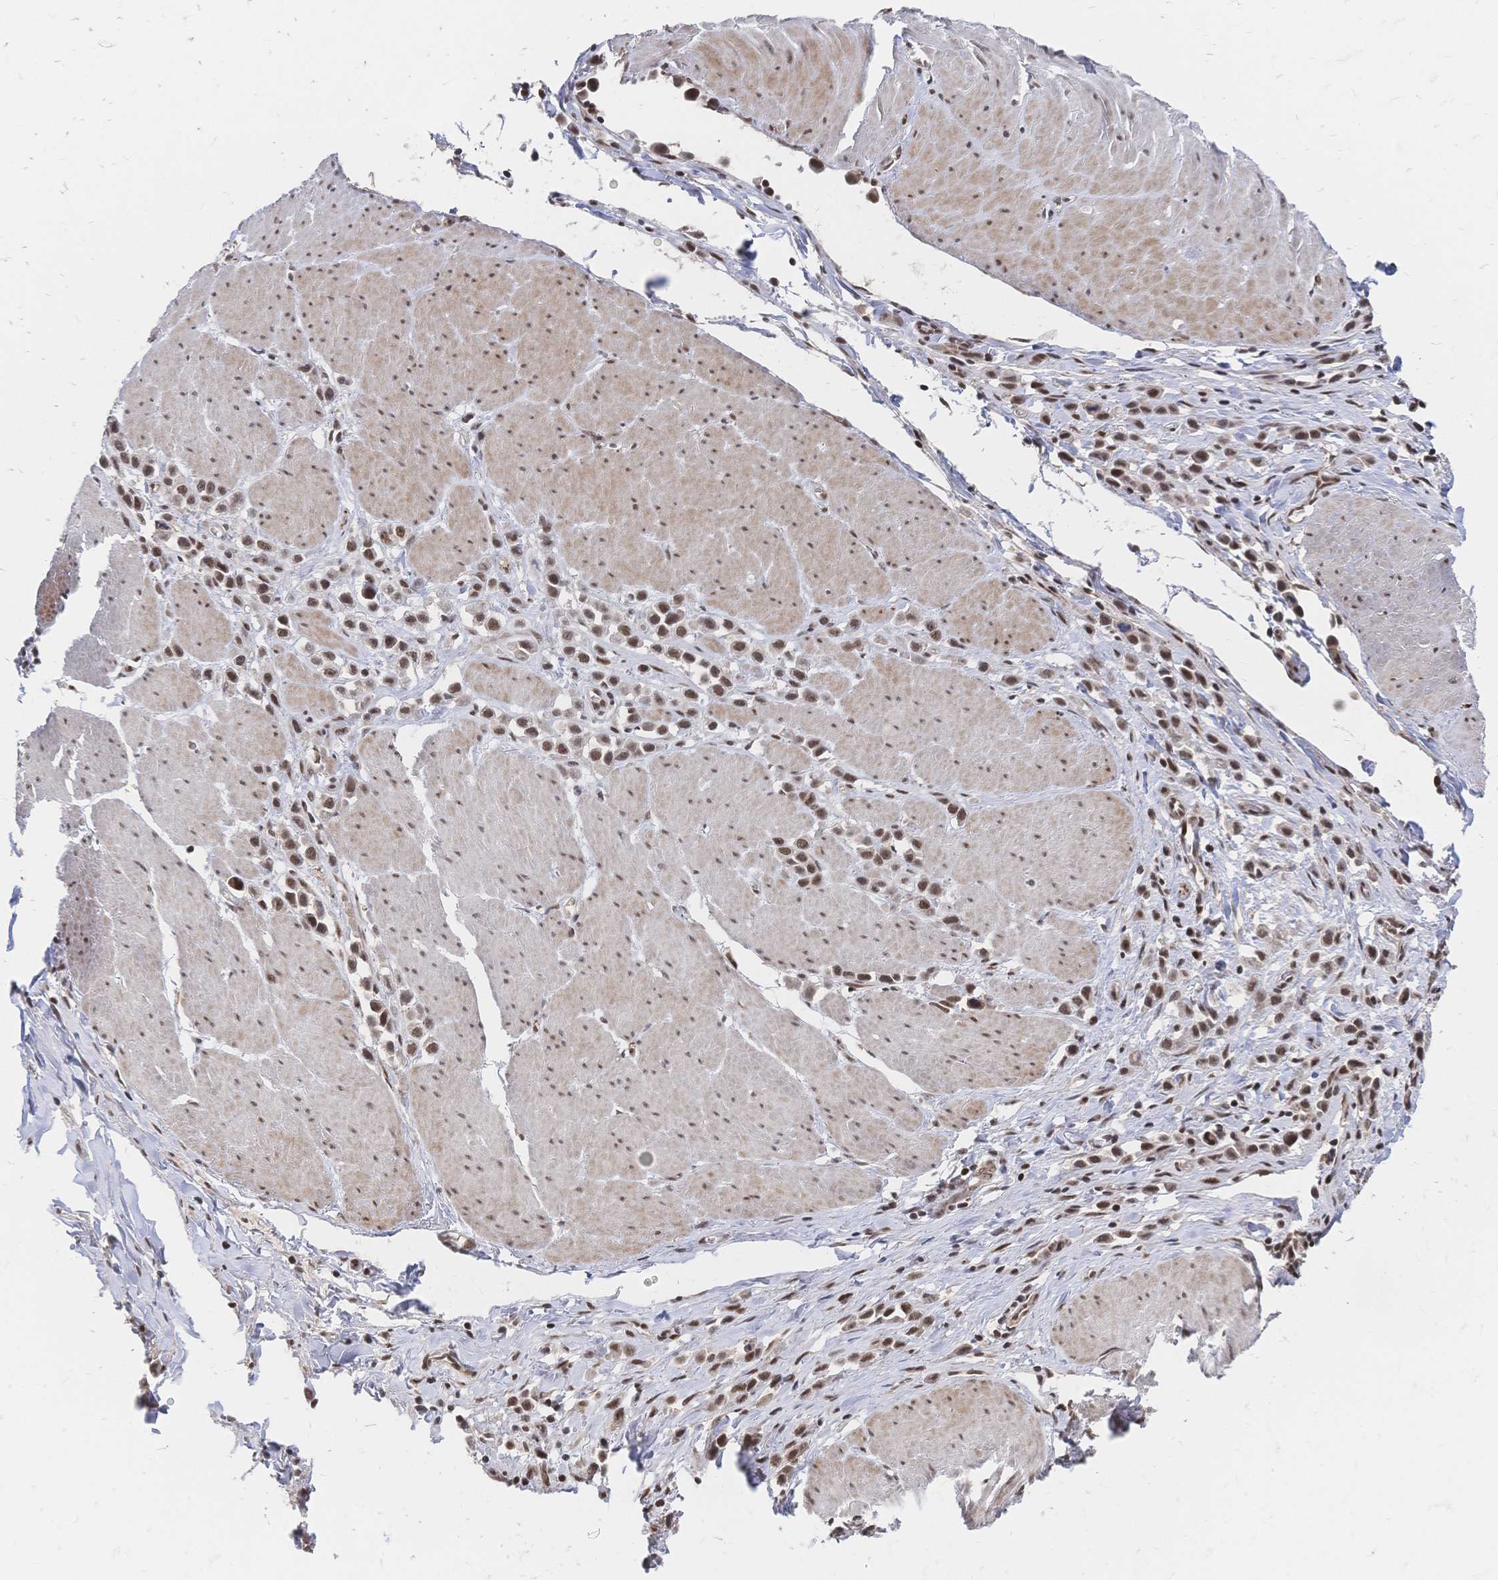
{"staining": {"intensity": "moderate", "quantity": ">75%", "location": "nuclear"}, "tissue": "stomach cancer", "cell_type": "Tumor cells", "image_type": "cancer", "snomed": [{"axis": "morphology", "description": "Adenocarcinoma, NOS"}, {"axis": "topography", "description": "Stomach"}], "caption": "This is an image of immunohistochemistry (IHC) staining of adenocarcinoma (stomach), which shows moderate positivity in the nuclear of tumor cells.", "gene": "NELFA", "patient": {"sex": "male", "age": 47}}